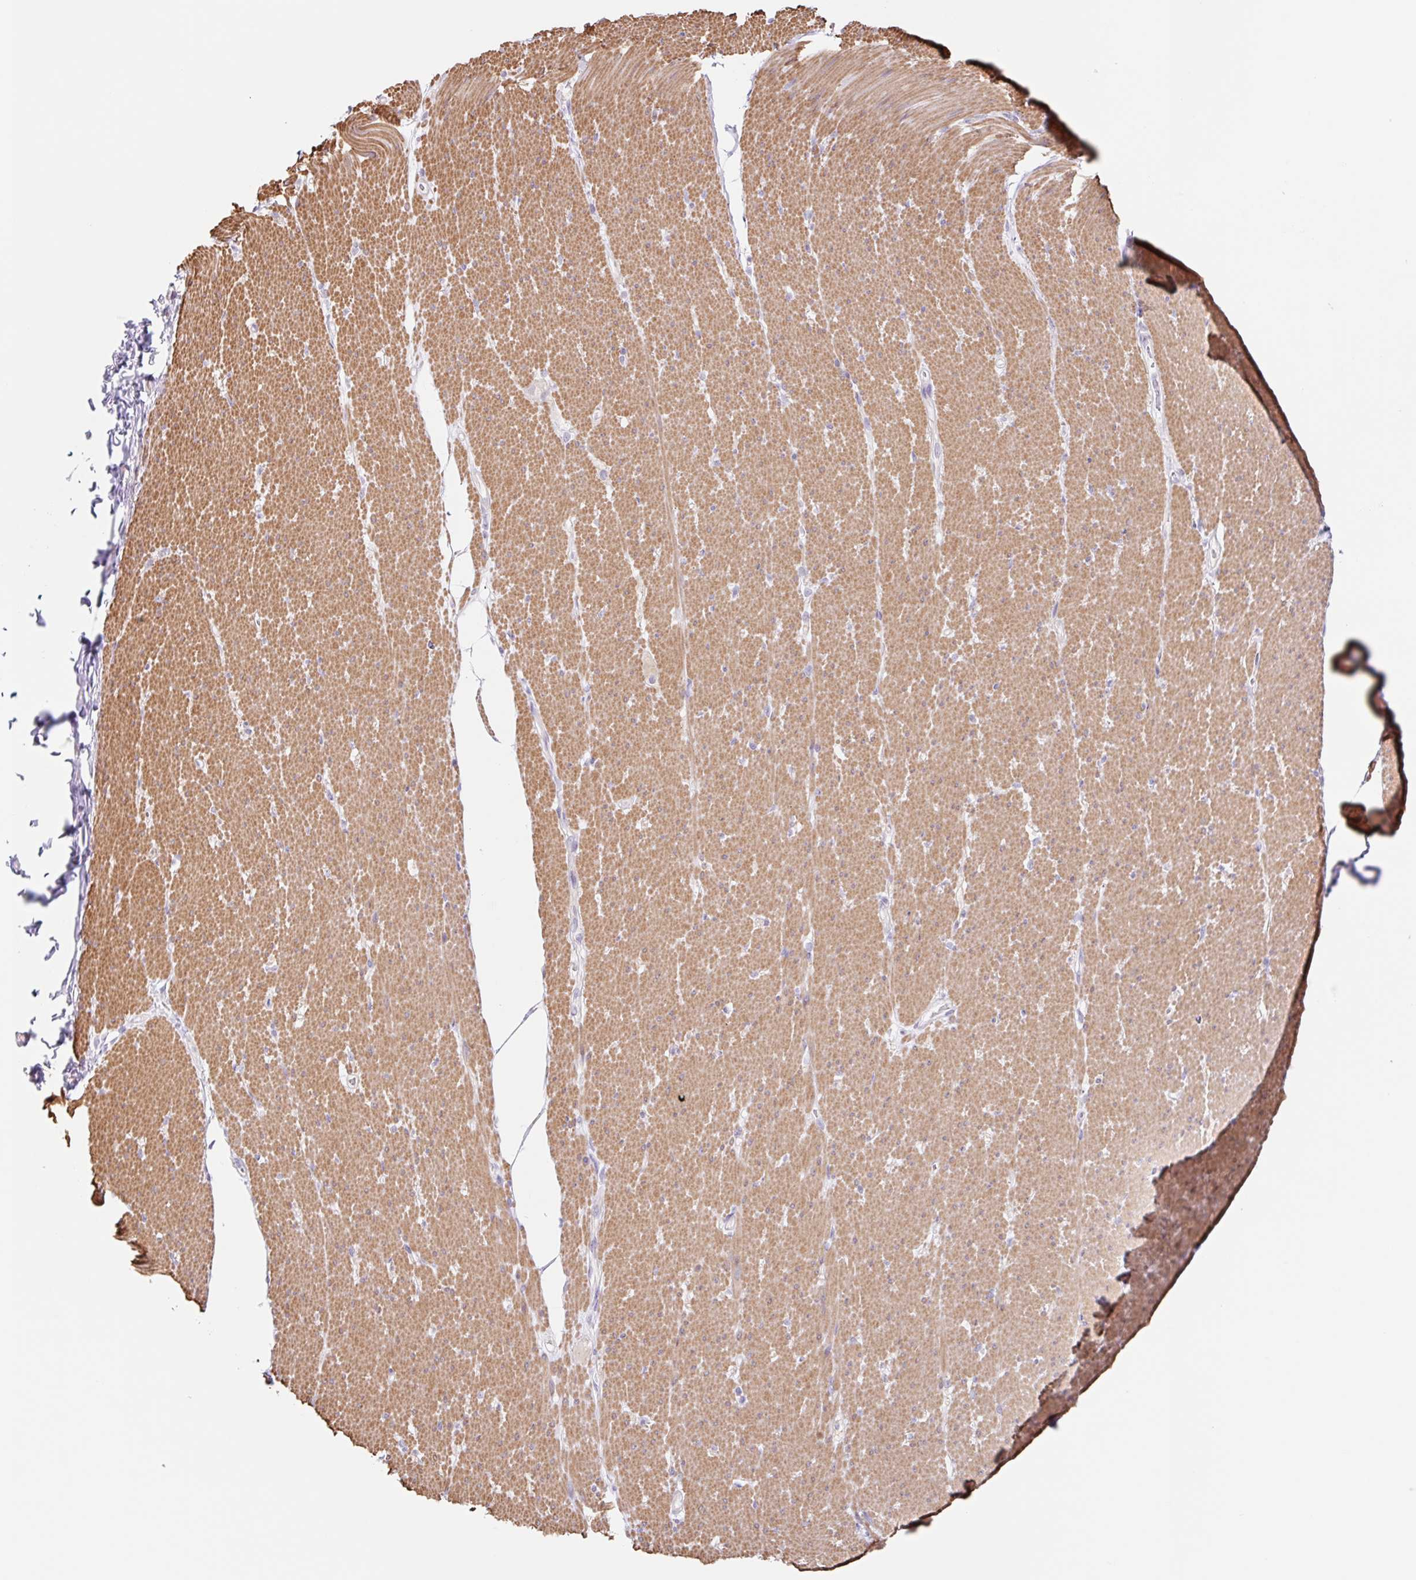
{"staining": {"intensity": "moderate", "quantity": ">75%", "location": "cytoplasmic/membranous"}, "tissue": "smooth muscle", "cell_type": "Smooth muscle cells", "image_type": "normal", "snomed": [{"axis": "morphology", "description": "Normal tissue, NOS"}, {"axis": "topography", "description": "Smooth muscle"}, {"axis": "topography", "description": "Rectum"}], "caption": "DAB immunohistochemical staining of normal smooth muscle displays moderate cytoplasmic/membranous protein staining in approximately >75% of smooth muscle cells.", "gene": "DCAF17", "patient": {"sex": "male", "age": 53}}